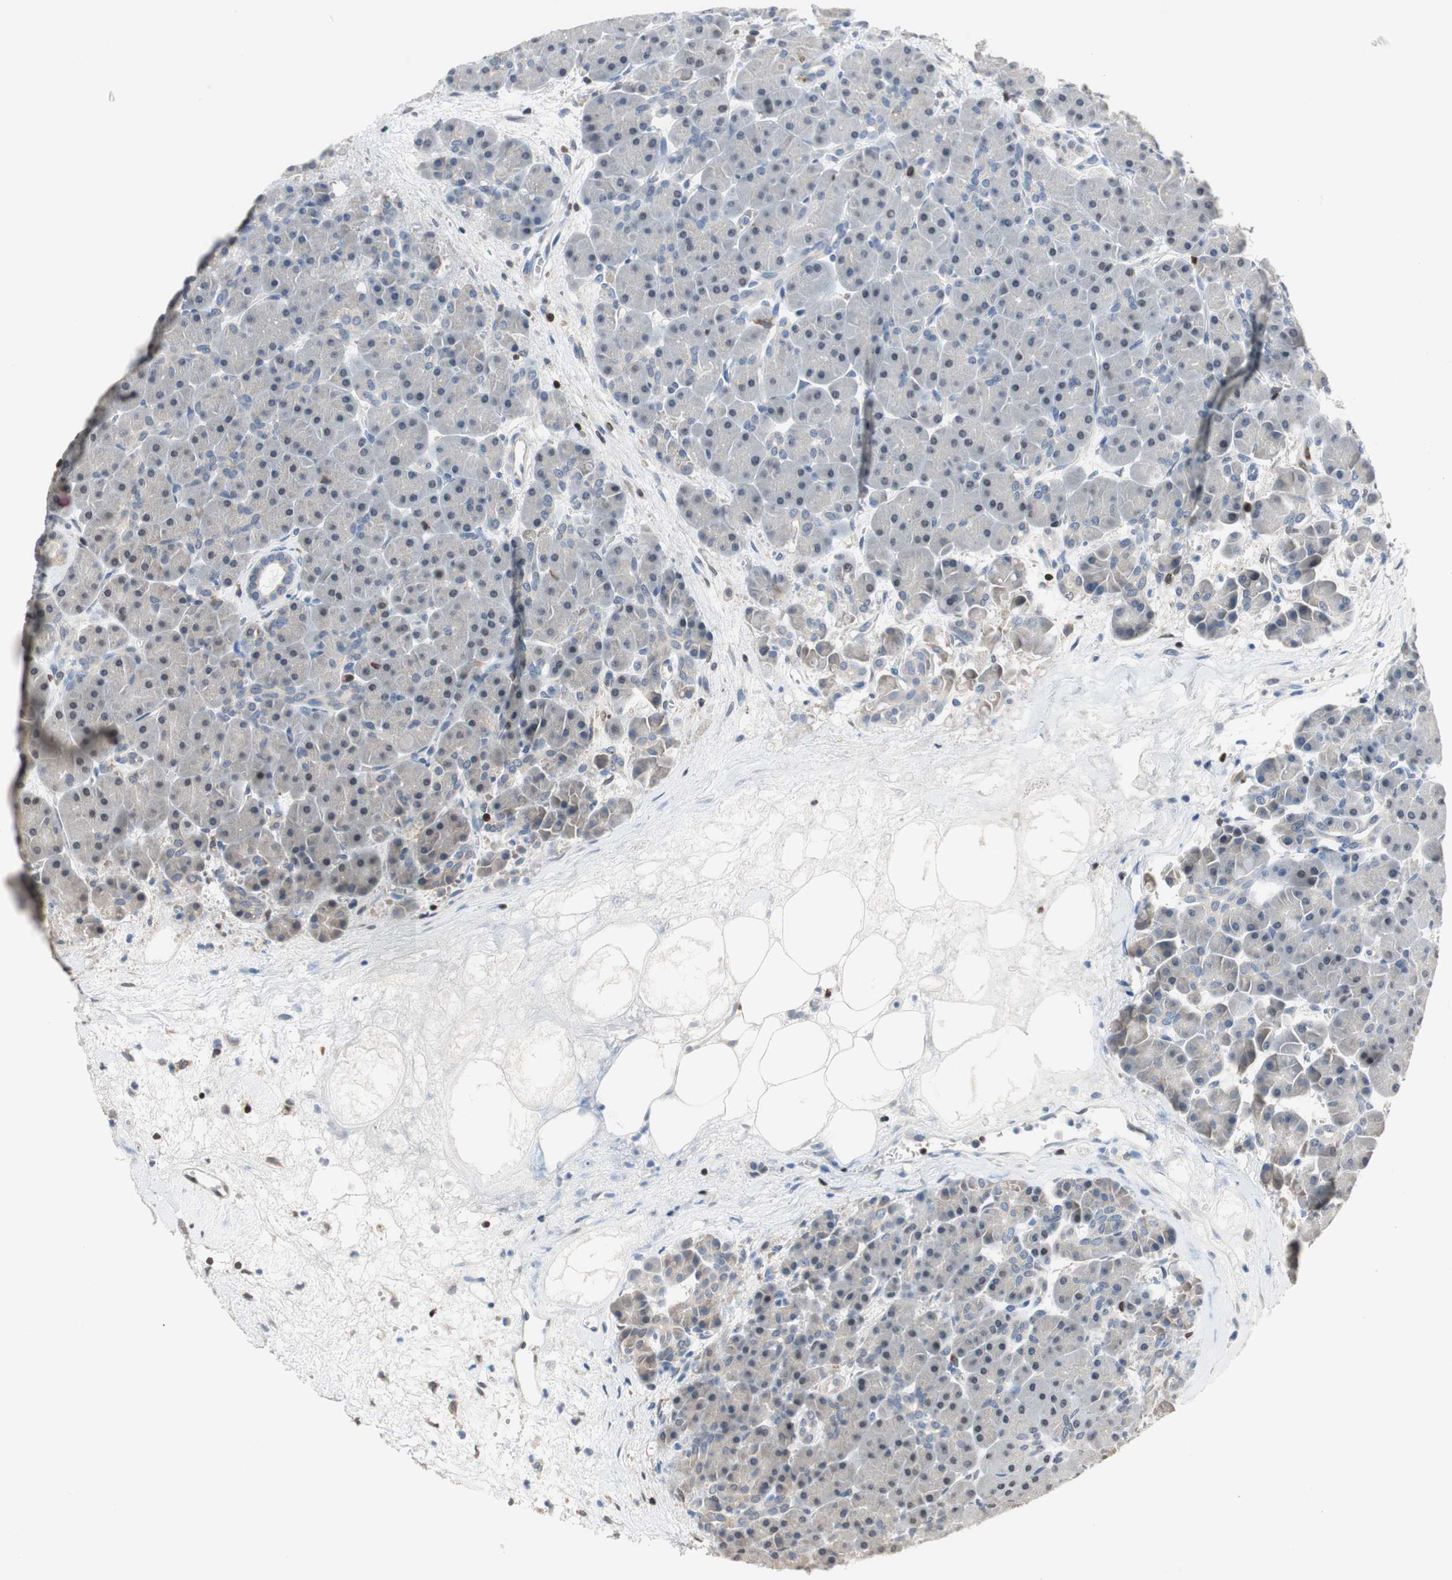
{"staining": {"intensity": "weak", "quantity": "<25%", "location": "nuclear"}, "tissue": "pancreas", "cell_type": "Exocrine glandular cells", "image_type": "normal", "snomed": [{"axis": "morphology", "description": "Normal tissue, NOS"}, {"axis": "topography", "description": "Pancreas"}], "caption": "A photomicrograph of human pancreas is negative for staining in exocrine glandular cells.", "gene": "NFATC2", "patient": {"sex": "female", "age": 35}}